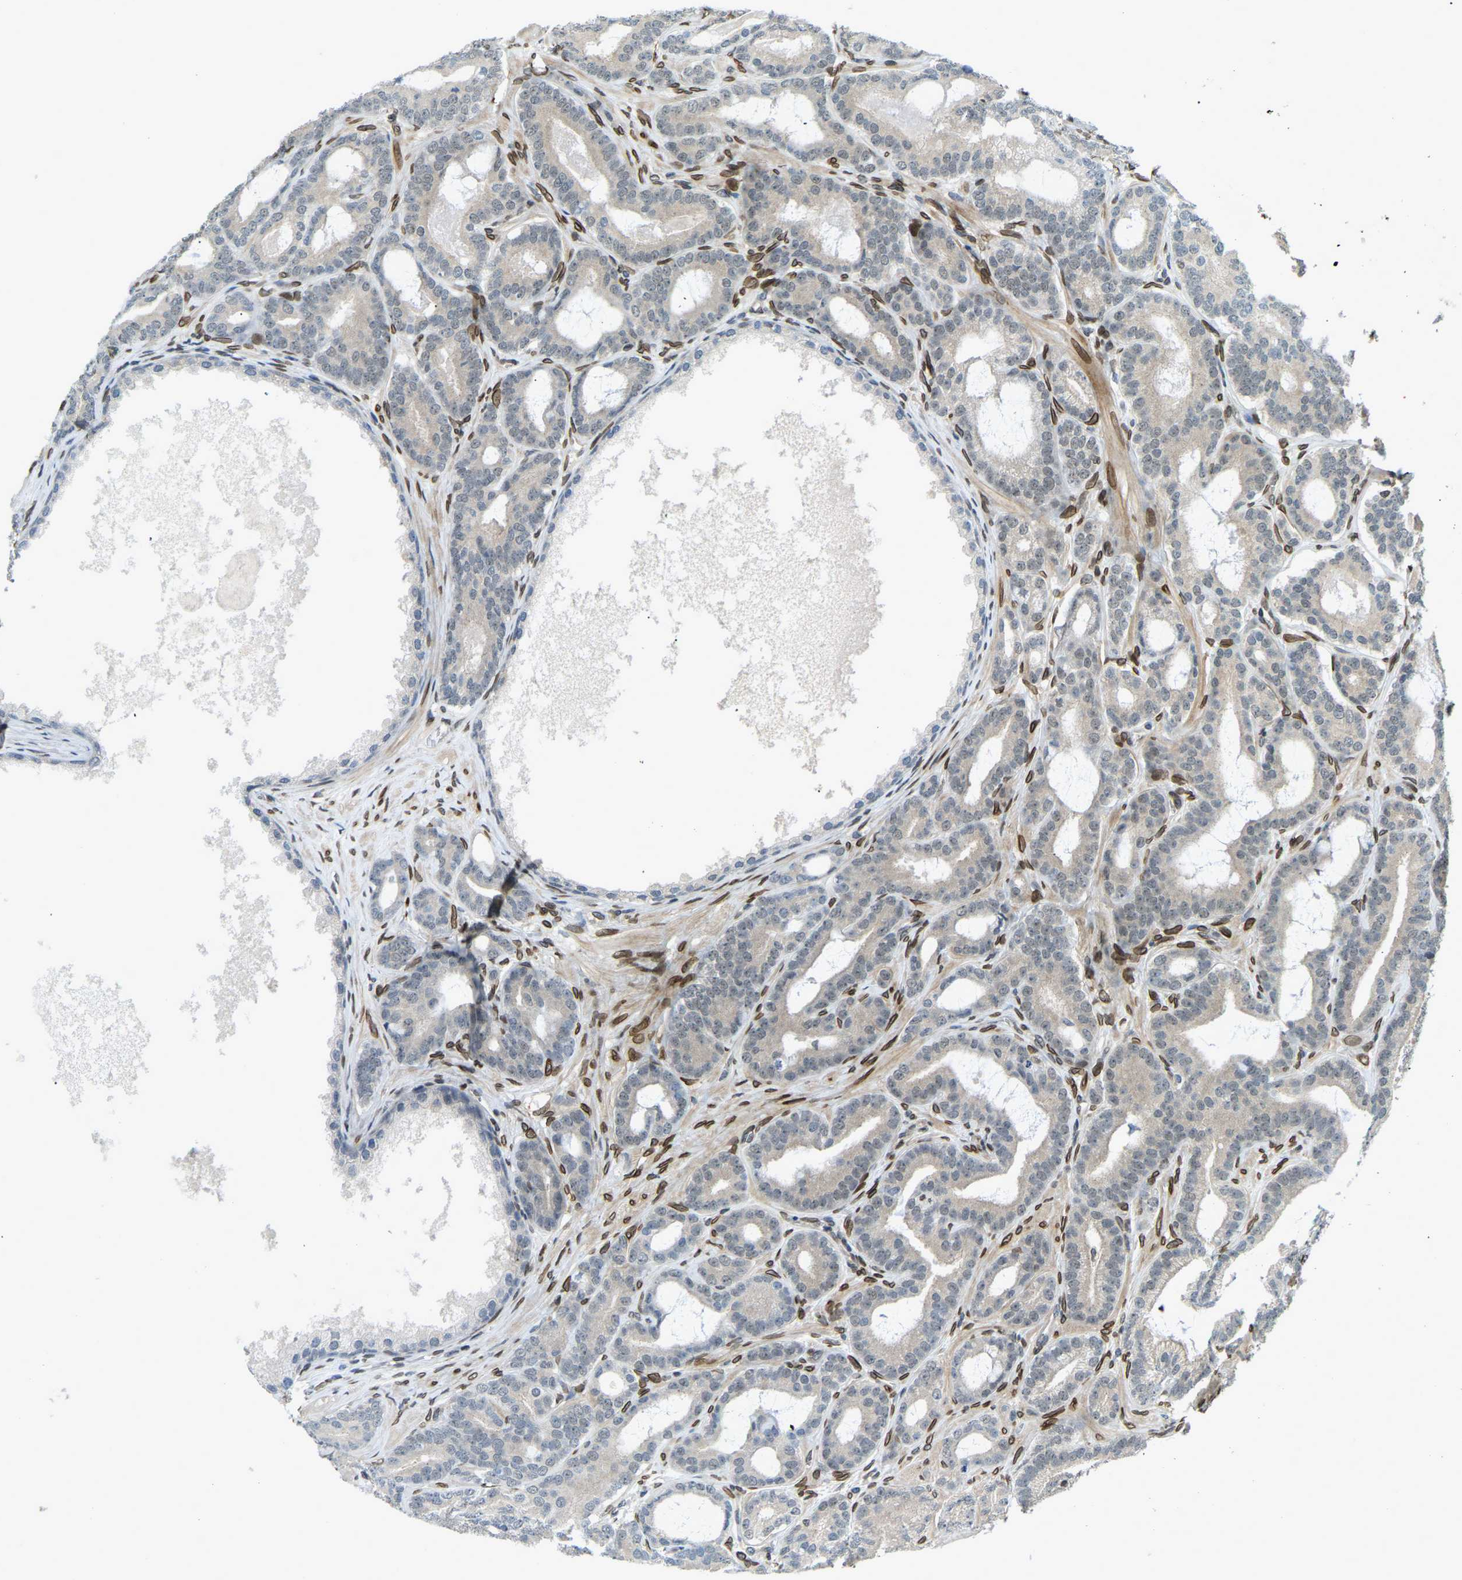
{"staining": {"intensity": "negative", "quantity": "none", "location": "none"}, "tissue": "prostate cancer", "cell_type": "Tumor cells", "image_type": "cancer", "snomed": [{"axis": "morphology", "description": "Adenocarcinoma, High grade"}, {"axis": "topography", "description": "Prostate"}], "caption": "Immunohistochemical staining of prostate high-grade adenocarcinoma demonstrates no significant positivity in tumor cells. Brightfield microscopy of immunohistochemistry stained with DAB (brown) and hematoxylin (blue), captured at high magnification.", "gene": "SYNE1", "patient": {"sex": "male", "age": 60}}